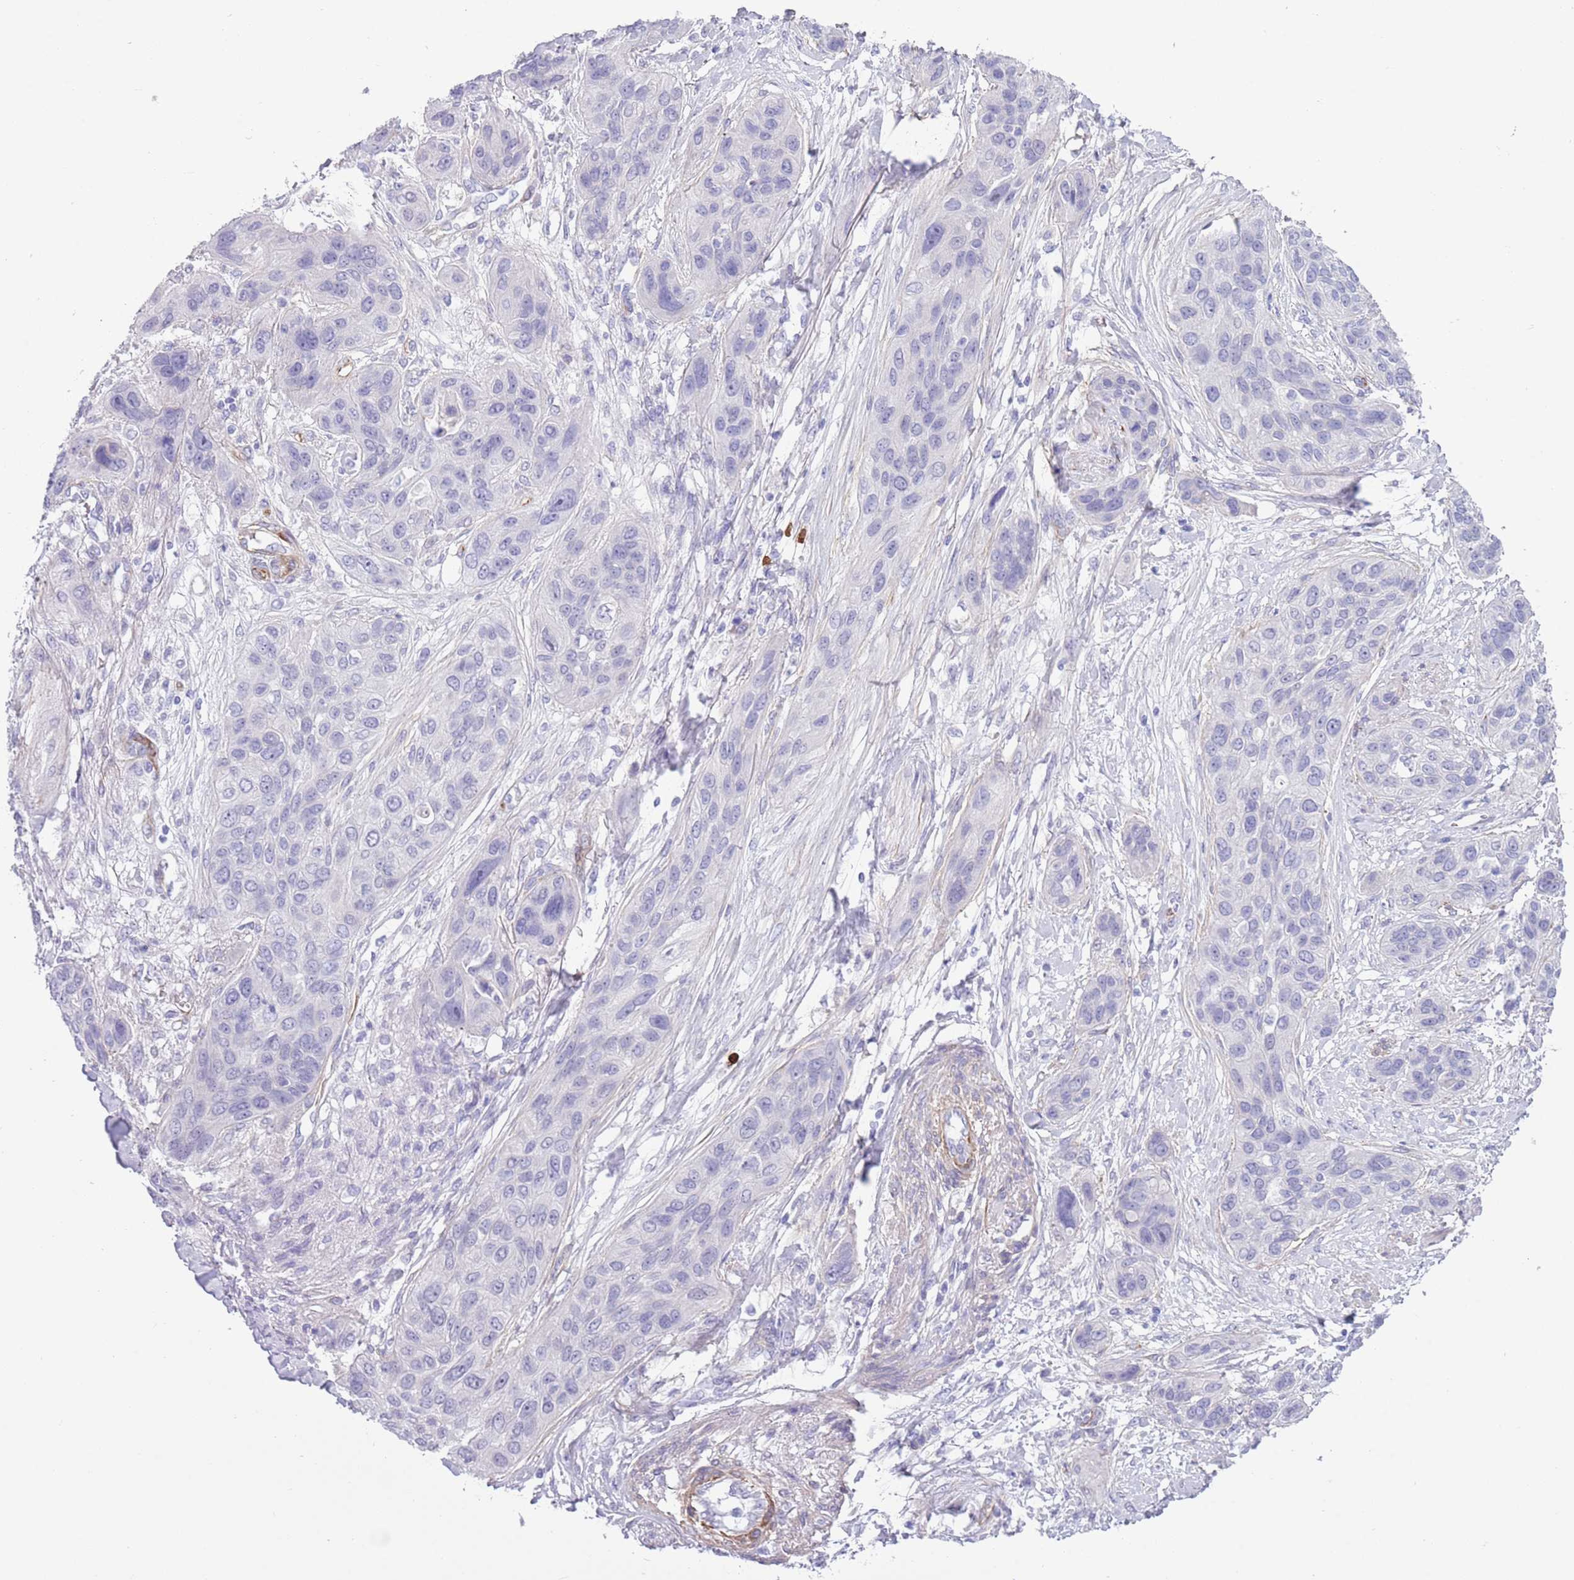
{"staining": {"intensity": "negative", "quantity": "none", "location": "none"}, "tissue": "lung cancer", "cell_type": "Tumor cells", "image_type": "cancer", "snomed": [{"axis": "morphology", "description": "Squamous cell carcinoma, NOS"}, {"axis": "topography", "description": "Lung"}], "caption": "Immunohistochemical staining of lung squamous cell carcinoma exhibits no significant expression in tumor cells. (DAB immunohistochemistry (IHC), high magnification).", "gene": "TSGA13", "patient": {"sex": "female", "age": 70}}